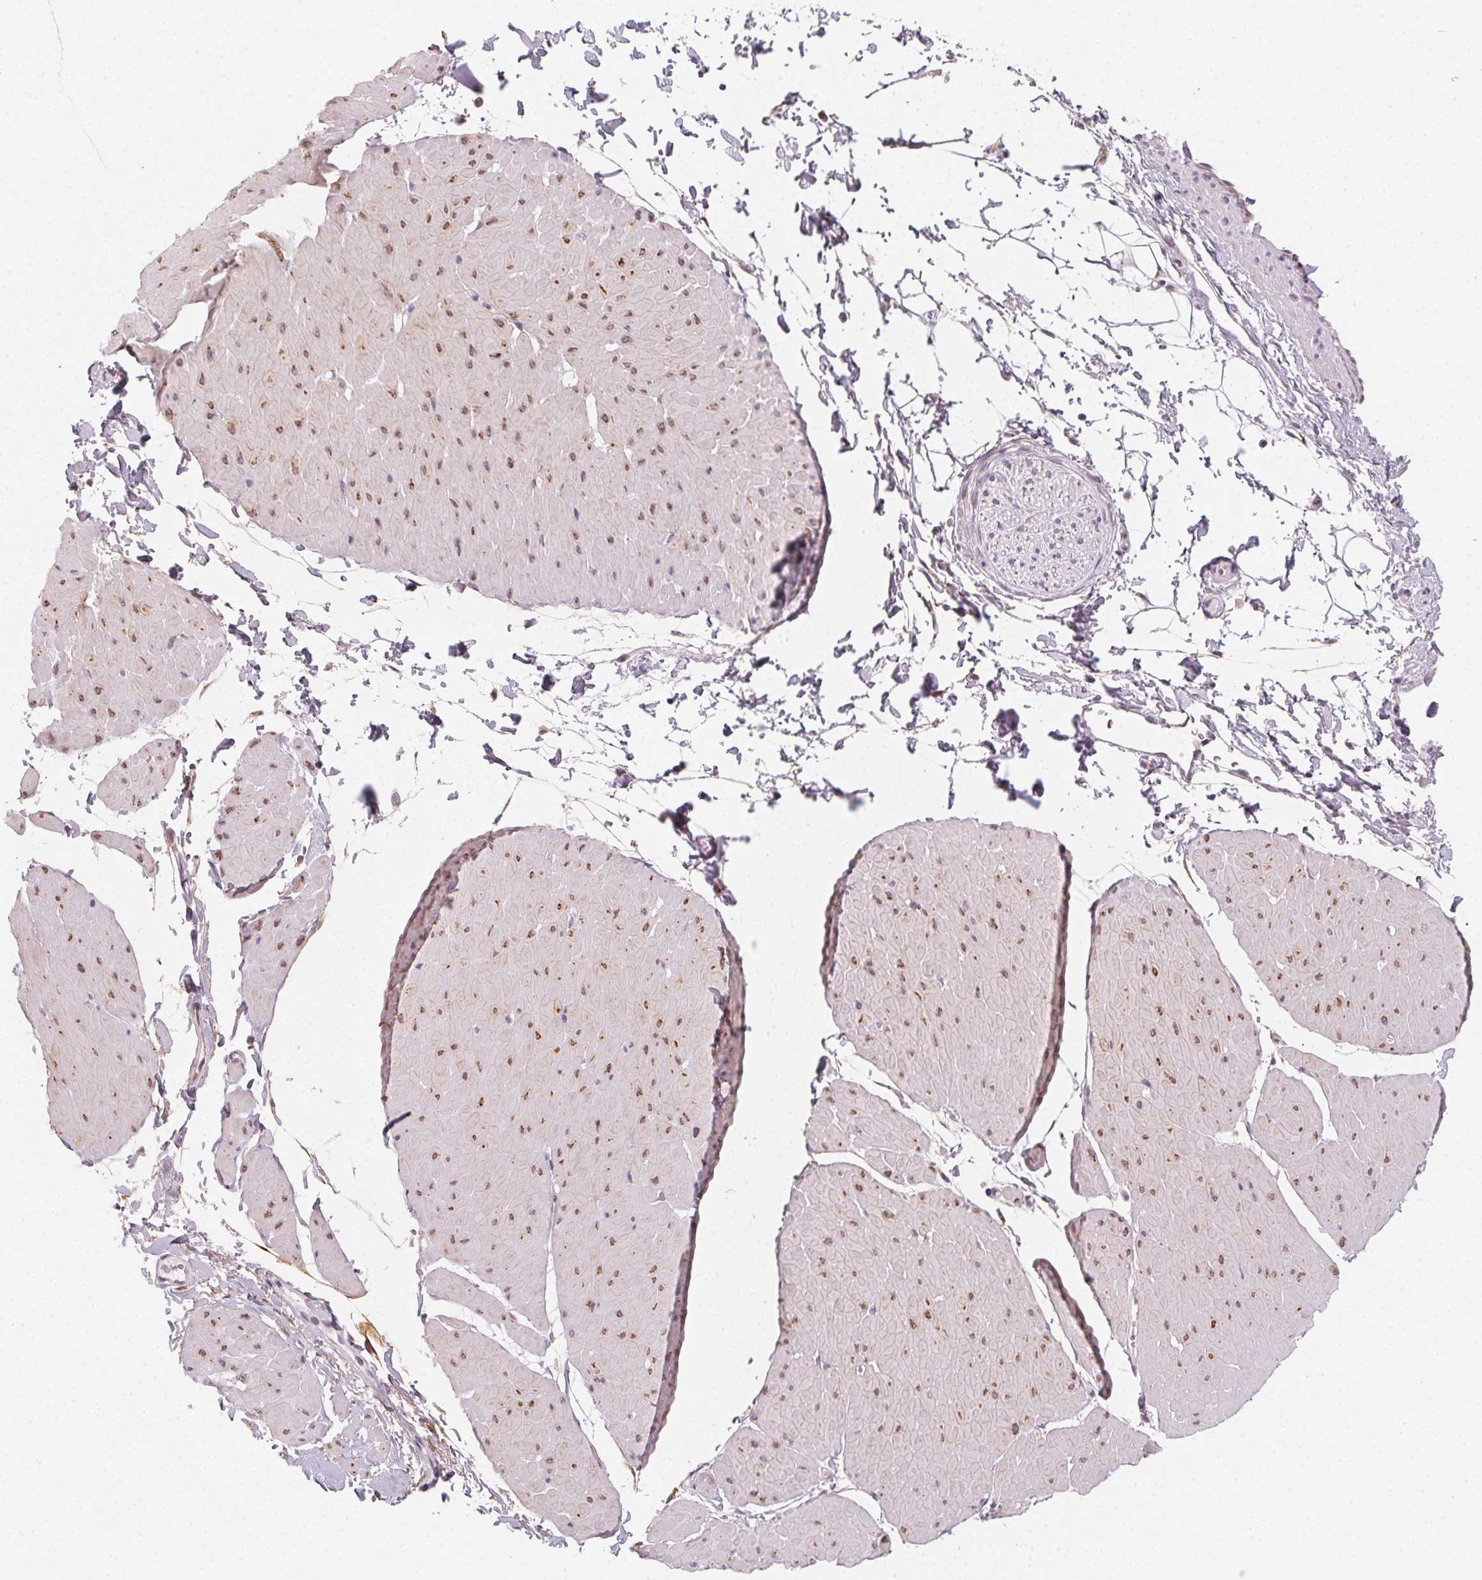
{"staining": {"intensity": "weak", "quantity": "<25%", "location": "cytoplasmic/membranous"}, "tissue": "adipose tissue", "cell_type": "Adipocytes", "image_type": "normal", "snomed": [{"axis": "morphology", "description": "Normal tissue, NOS"}, {"axis": "topography", "description": "Smooth muscle"}, {"axis": "topography", "description": "Peripheral nerve tissue"}], "caption": "Immunohistochemical staining of benign human adipose tissue demonstrates no significant positivity in adipocytes. The staining was performed using DAB (3,3'-diaminobenzidine) to visualize the protein expression in brown, while the nuclei were stained in blue with hematoxylin (Magnification: 20x).", "gene": "CCDC96", "patient": {"sex": "male", "age": 58}}